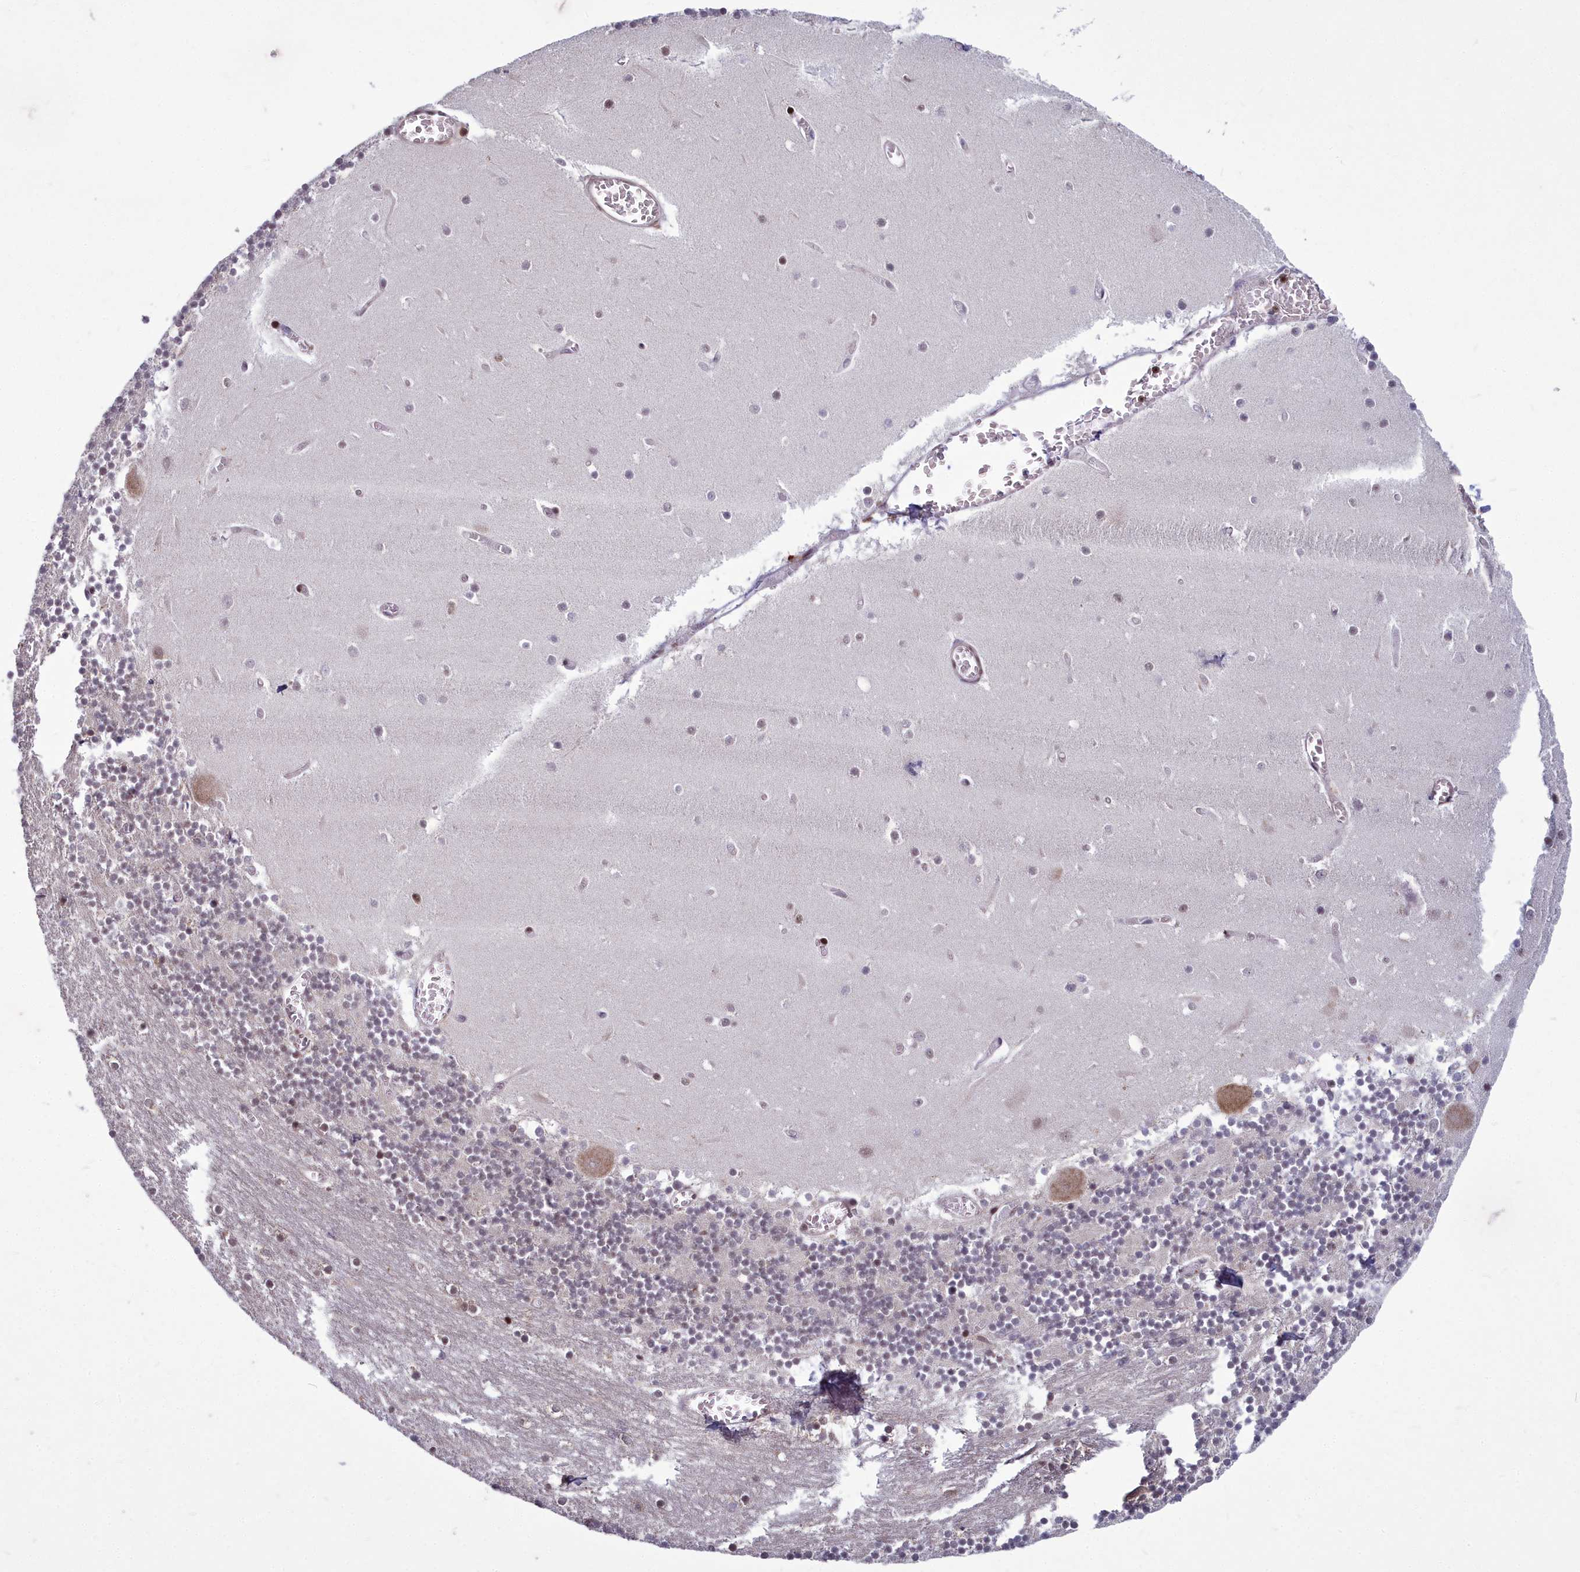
{"staining": {"intensity": "moderate", "quantity": "25%-75%", "location": "nuclear"}, "tissue": "cerebellum", "cell_type": "Cells in granular layer", "image_type": "normal", "snomed": [{"axis": "morphology", "description": "Normal tissue, NOS"}, {"axis": "topography", "description": "Cerebellum"}], "caption": "Cerebellum stained with a brown dye reveals moderate nuclear positive expression in about 25%-75% of cells in granular layer.", "gene": "GMEB1", "patient": {"sex": "female", "age": 28}}